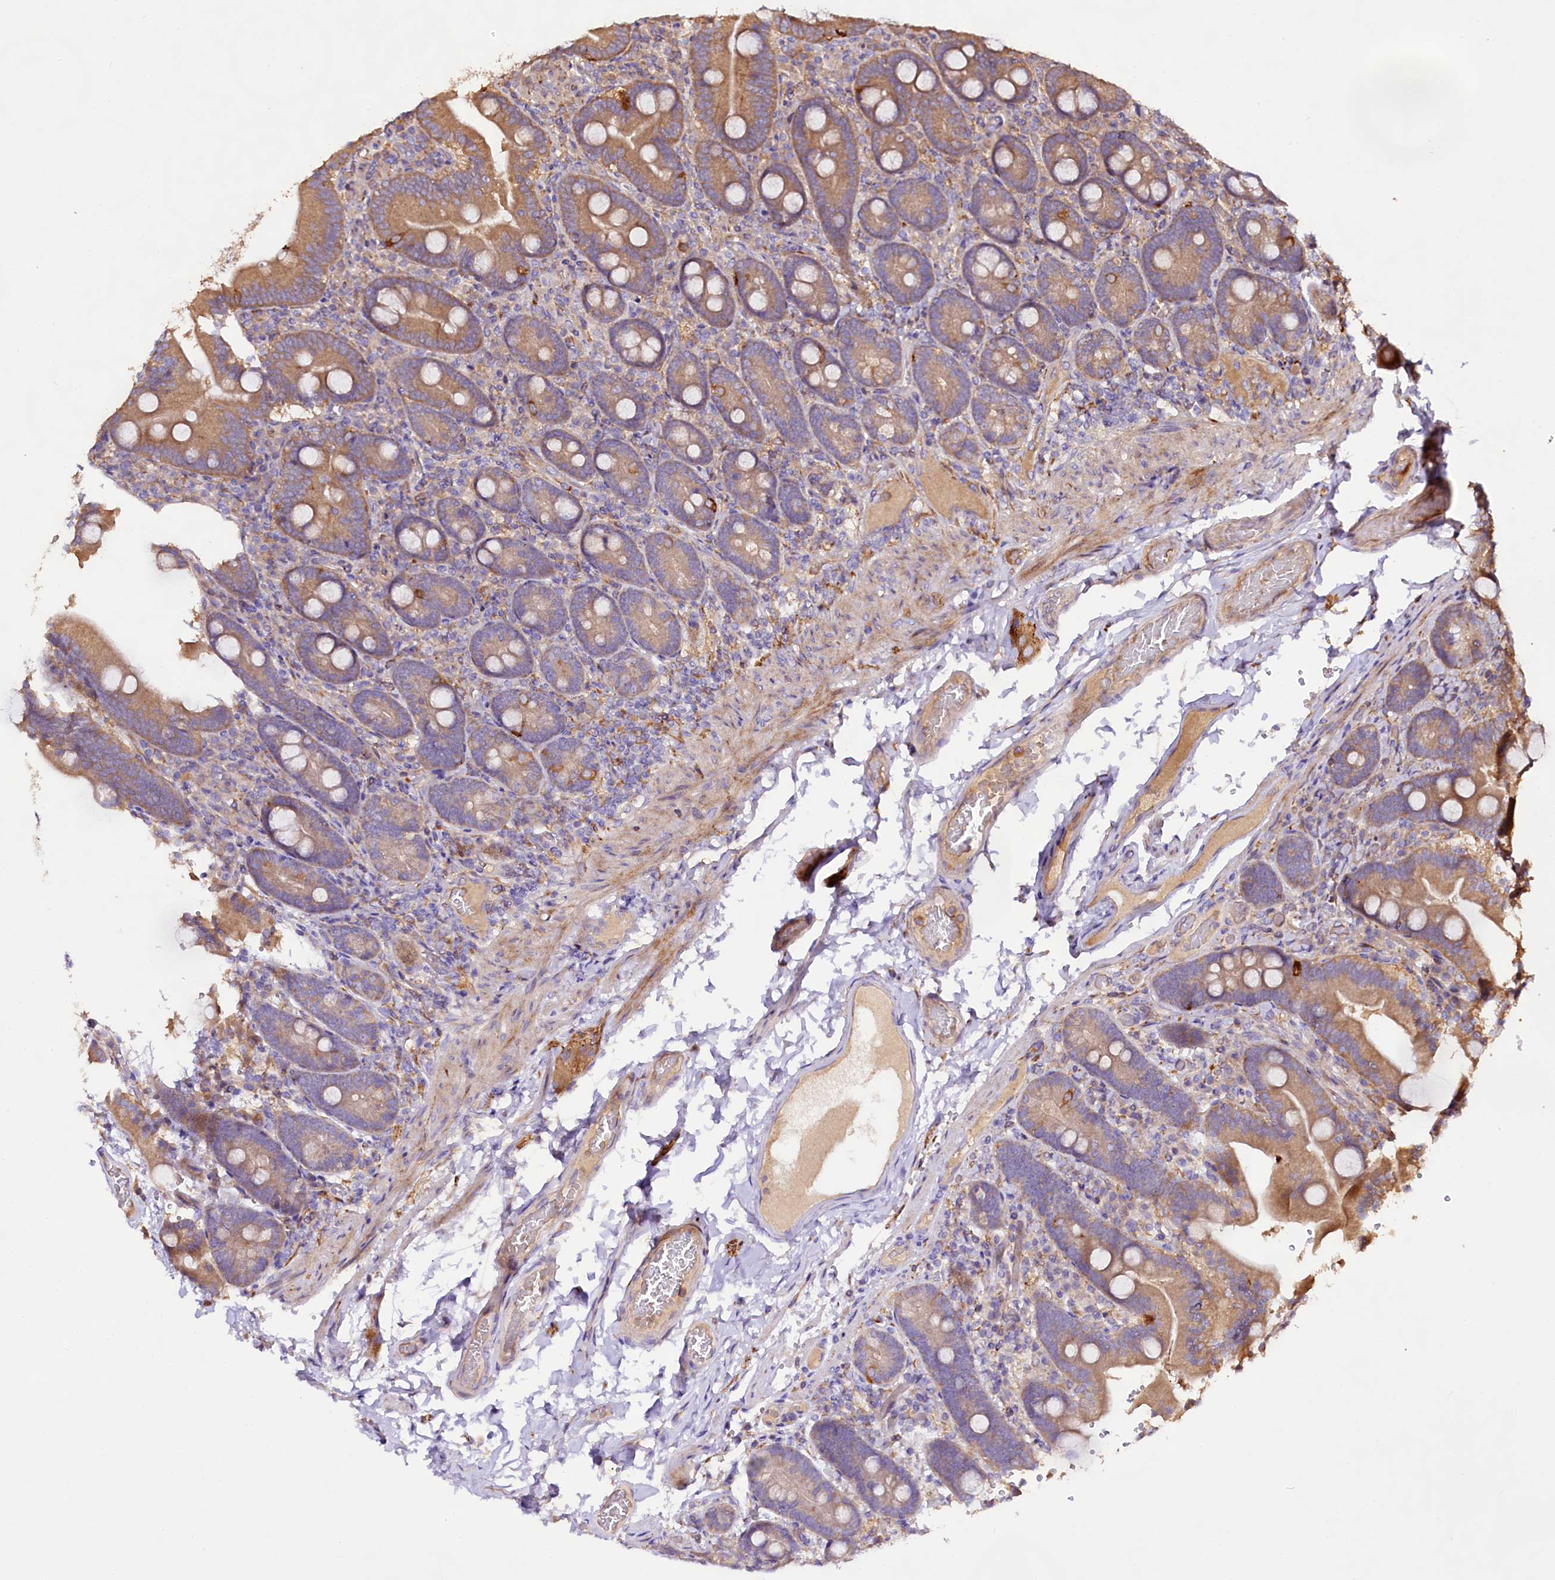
{"staining": {"intensity": "moderate", "quantity": ">75%", "location": "cytoplasmic/membranous"}, "tissue": "duodenum", "cell_type": "Glandular cells", "image_type": "normal", "snomed": [{"axis": "morphology", "description": "Normal tissue, NOS"}, {"axis": "topography", "description": "Duodenum"}], "caption": "This is an image of IHC staining of unremarkable duodenum, which shows moderate staining in the cytoplasmic/membranous of glandular cells.", "gene": "DMXL2", "patient": {"sex": "female", "age": 62}}